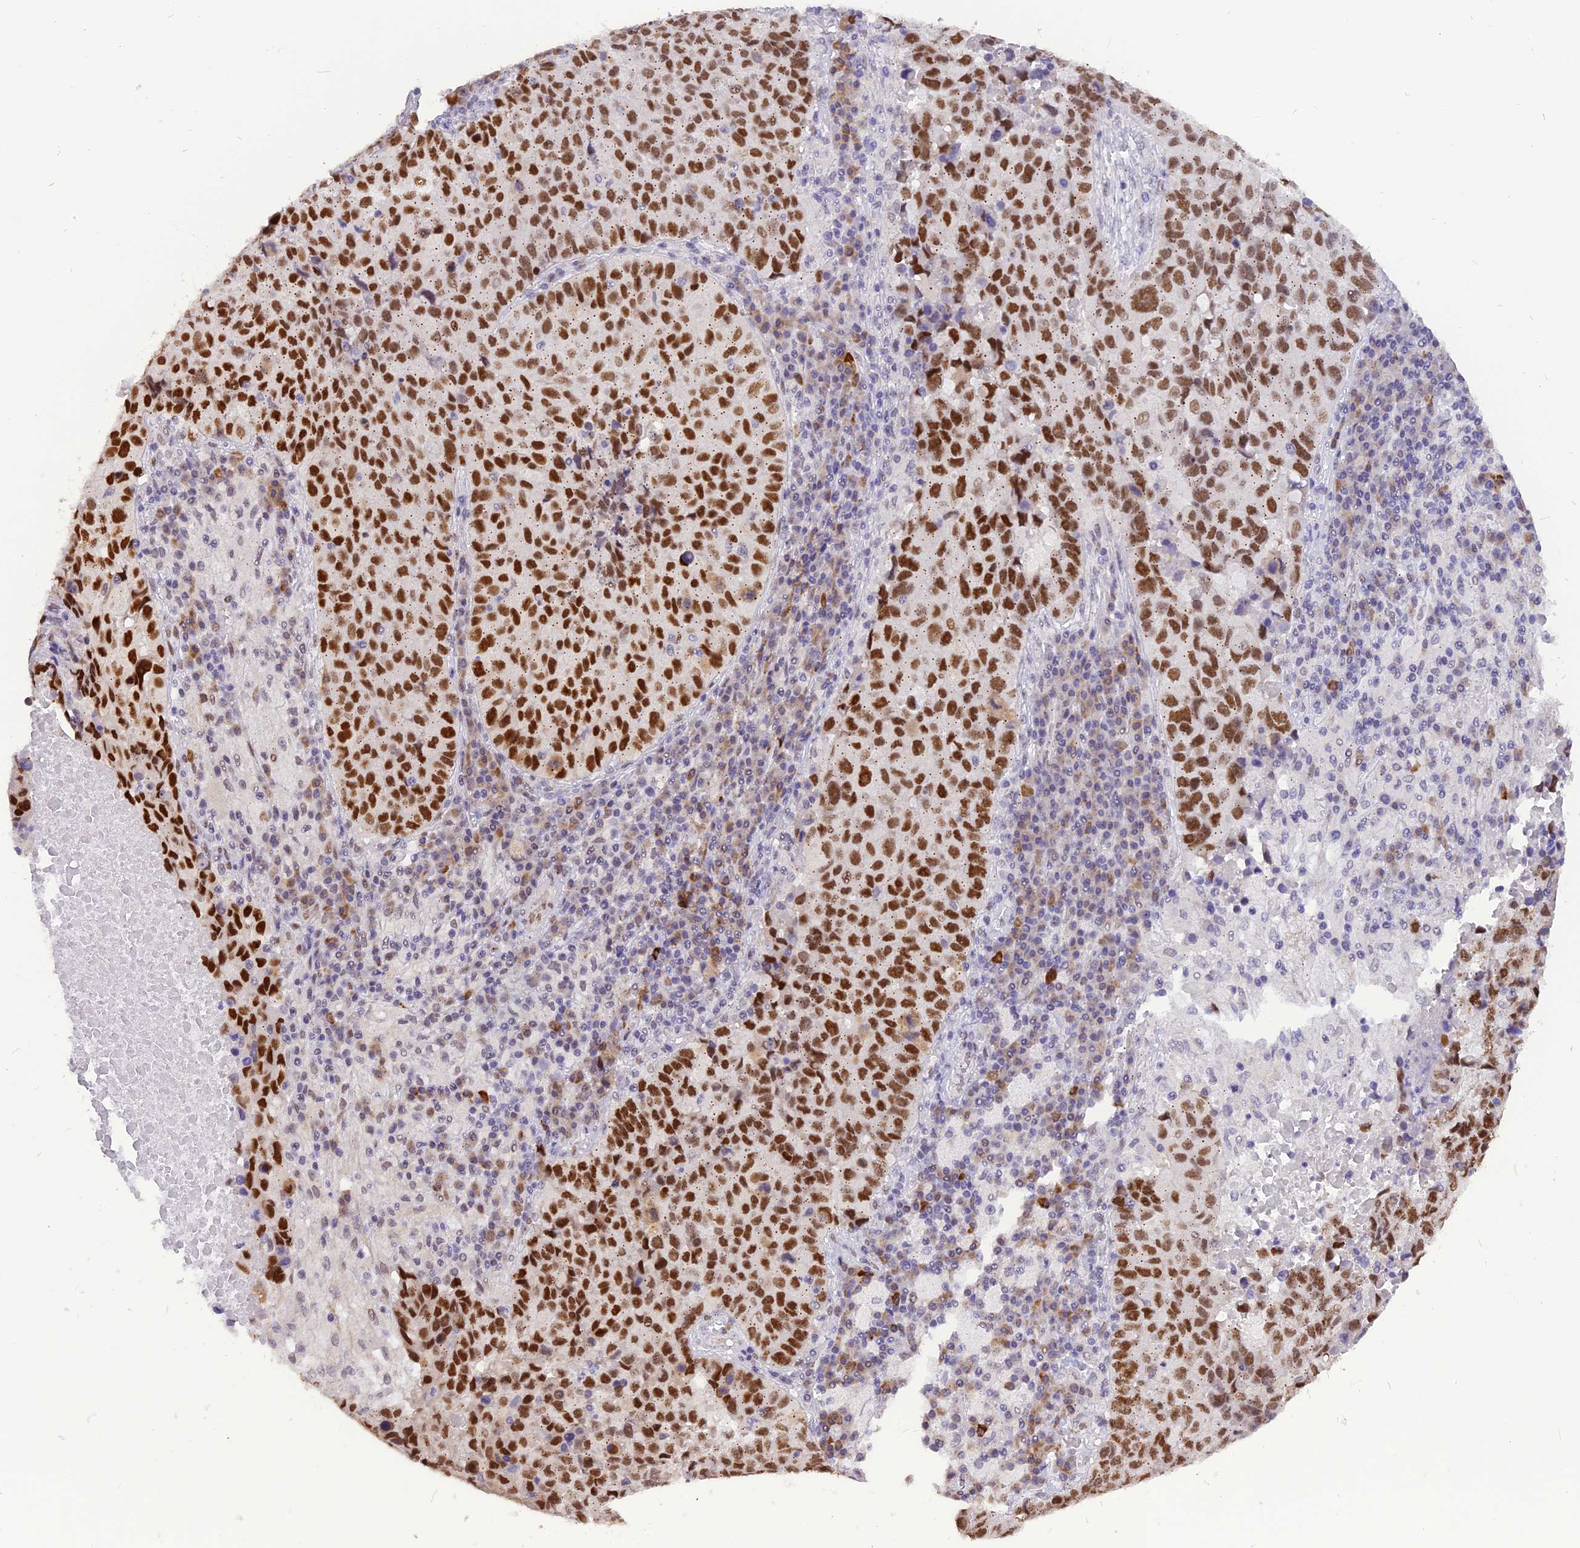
{"staining": {"intensity": "strong", "quantity": ">75%", "location": "nuclear"}, "tissue": "lung cancer", "cell_type": "Tumor cells", "image_type": "cancer", "snomed": [{"axis": "morphology", "description": "Squamous cell carcinoma, NOS"}, {"axis": "topography", "description": "Lung"}], "caption": "A brown stain shows strong nuclear positivity of a protein in lung cancer (squamous cell carcinoma) tumor cells.", "gene": "IRF2BP1", "patient": {"sex": "male", "age": 73}}